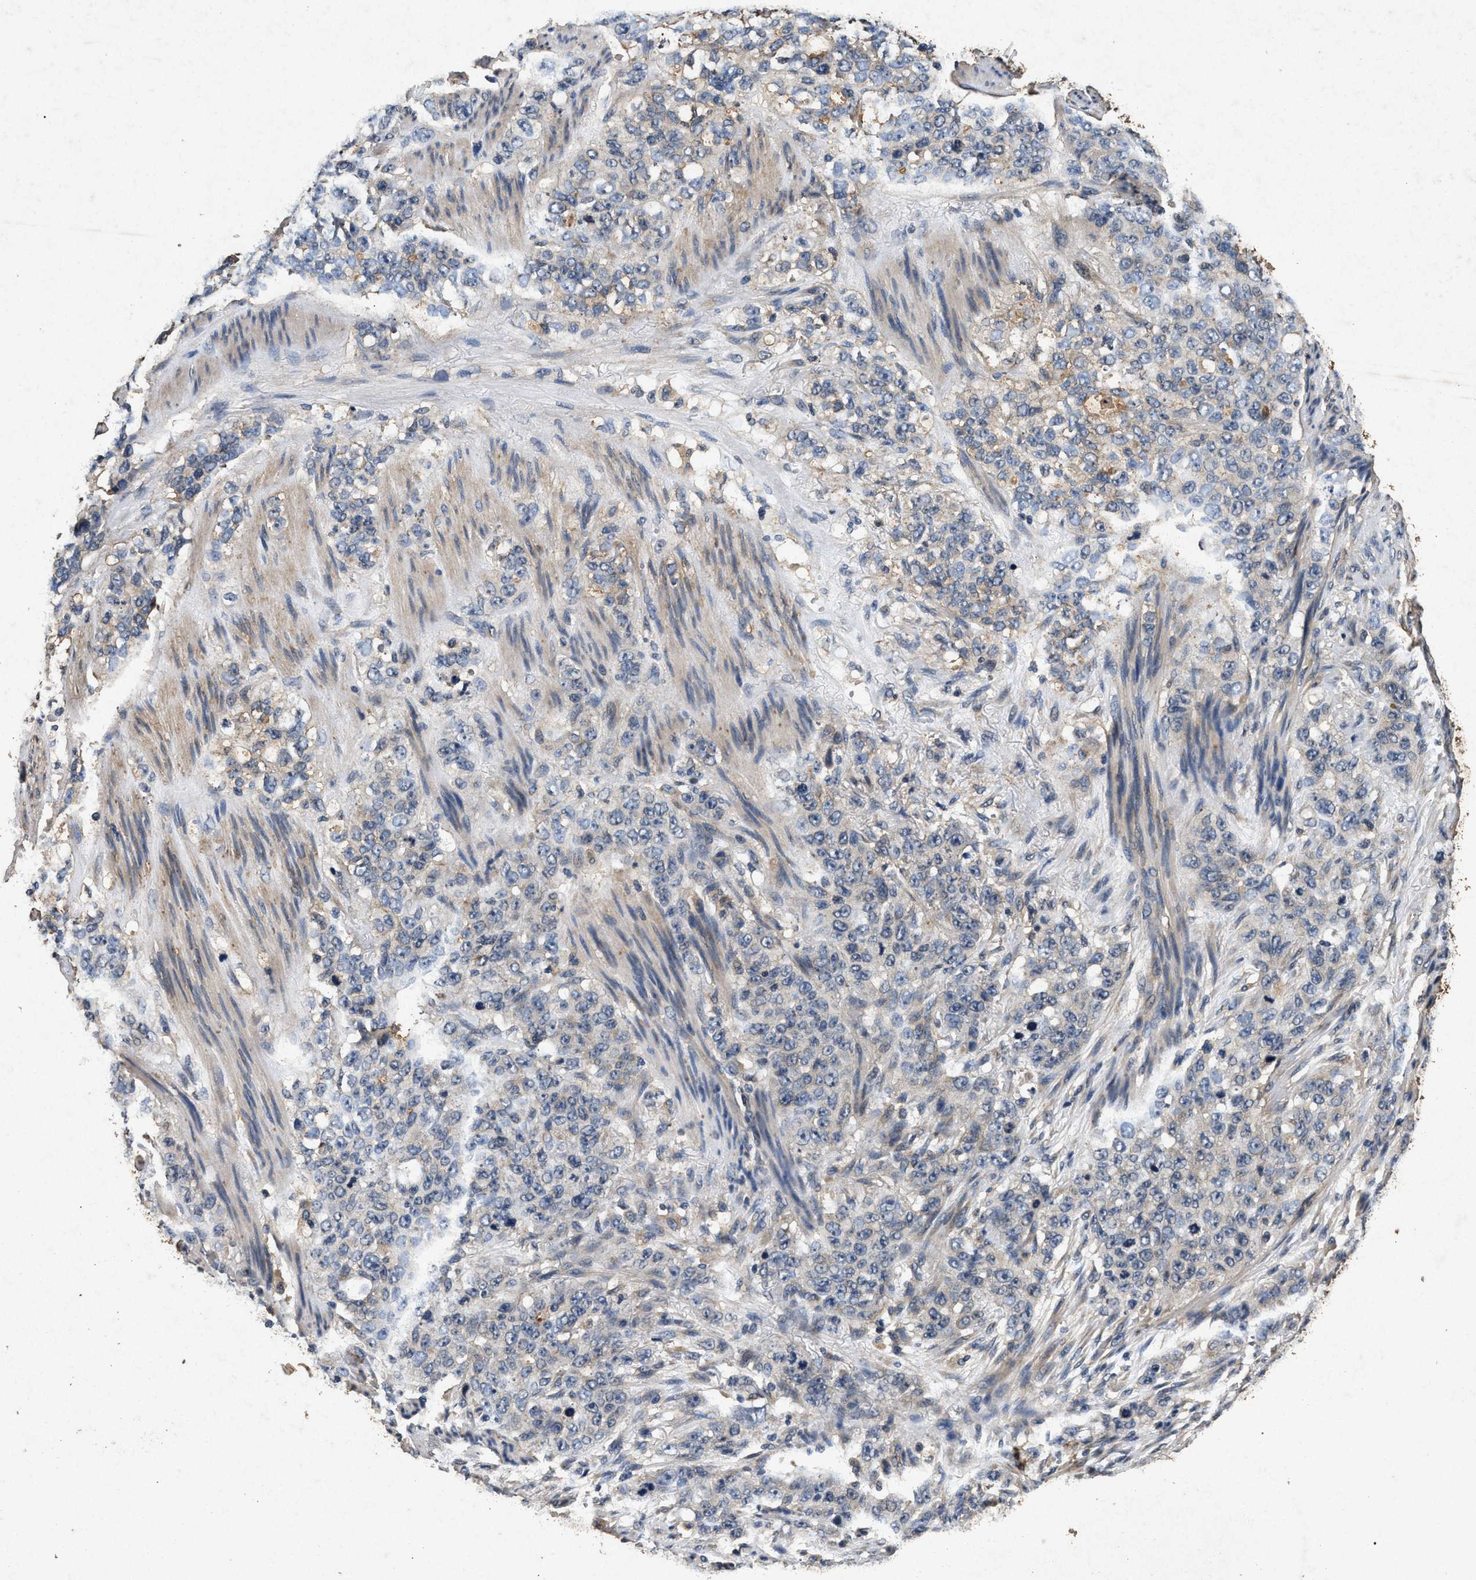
{"staining": {"intensity": "weak", "quantity": "<25%", "location": "cytoplasmic/membranous"}, "tissue": "stomach cancer", "cell_type": "Tumor cells", "image_type": "cancer", "snomed": [{"axis": "morphology", "description": "Adenocarcinoma, NOS"}, {"axis": "topography", "description": "Stomach"}], "caption": "This is an immunohistochemistry (IHC) photomicrograph of stomach adenocarcinoma. There is no expression in tumor cells.", "gene": "PPP1CC", "patient": {"sex": "male", "age": 48}}